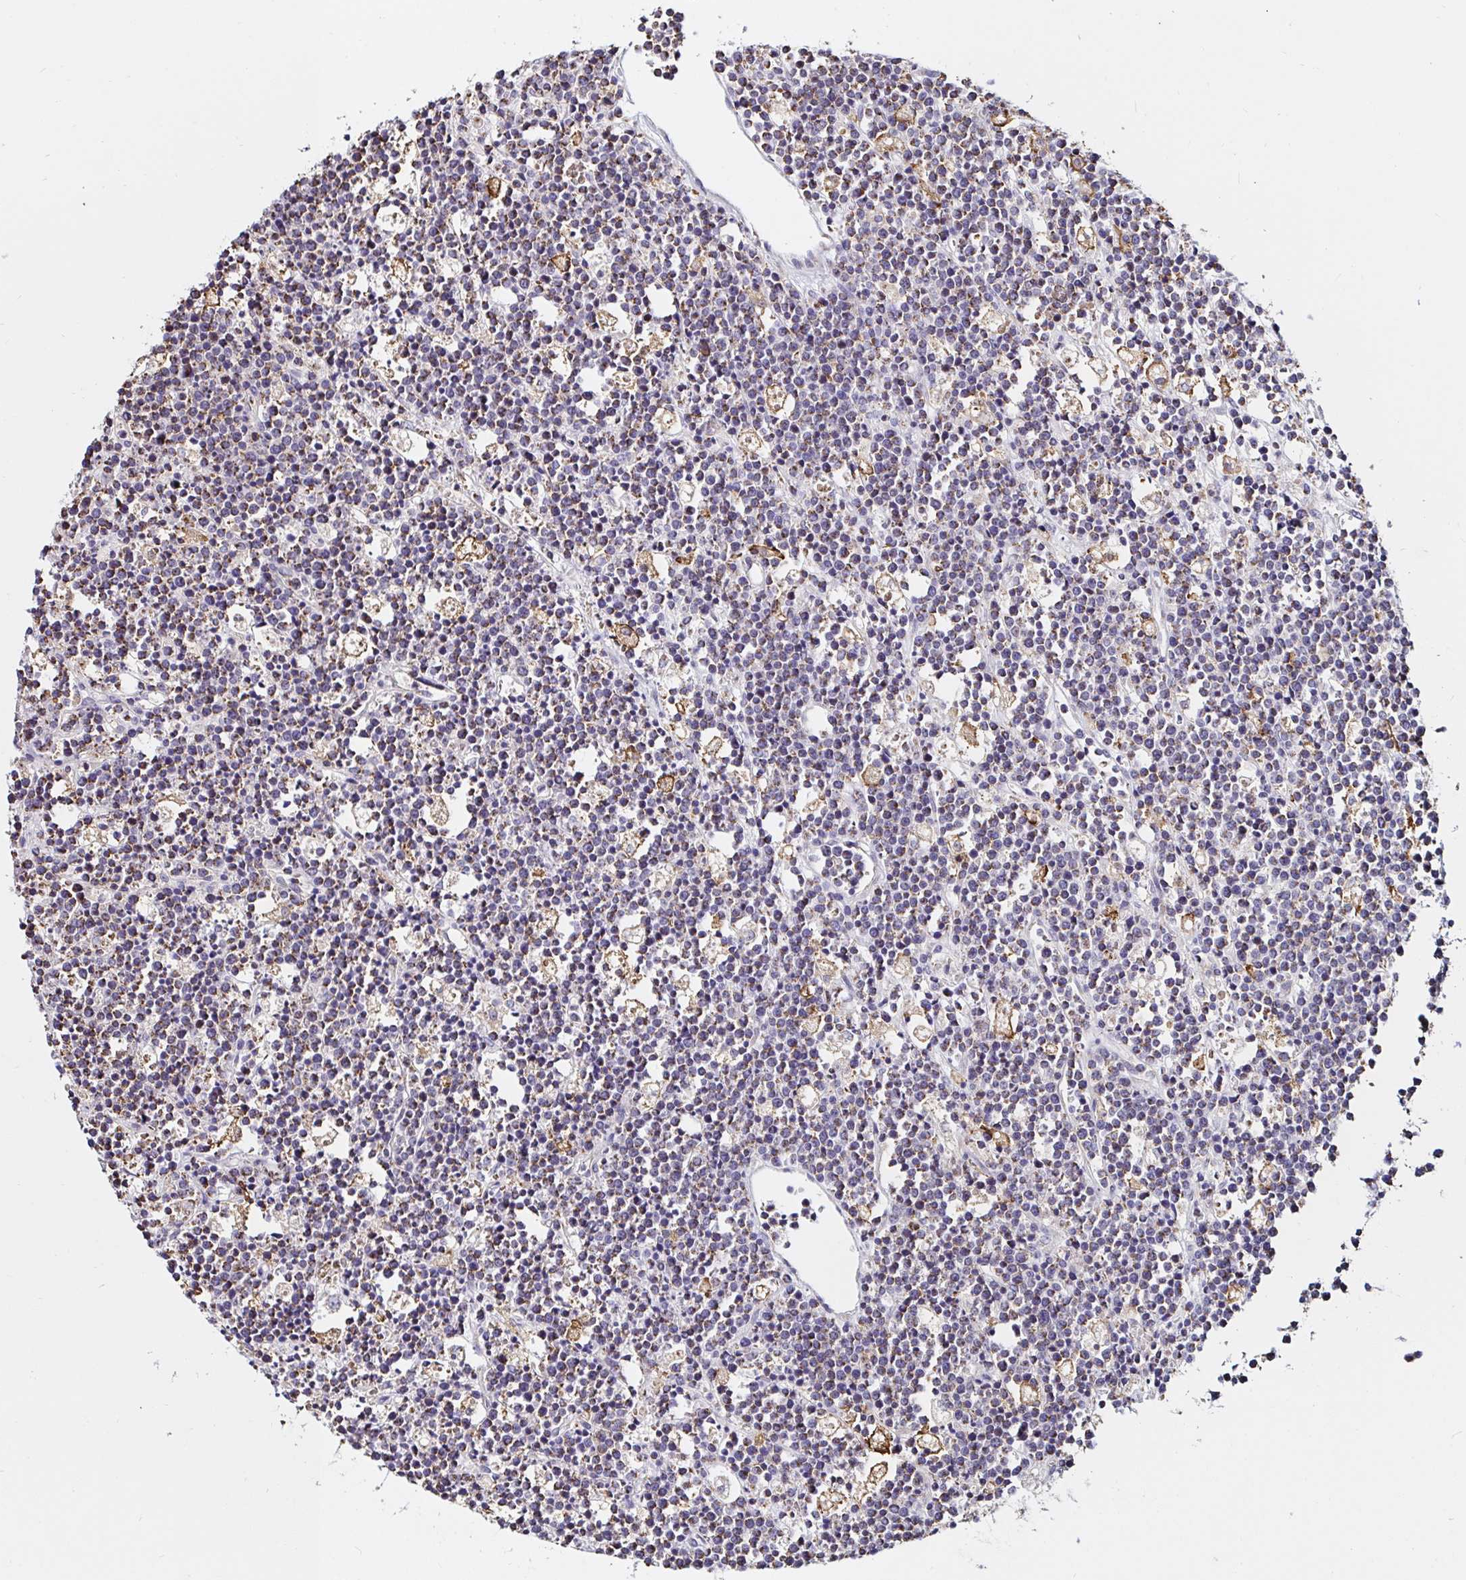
{"staining": {"intensity": "moderate", "quantity": "<25%", "location": "cytoplasmic/membranous"}, "tissue": "lymphoma", "cell_type": "Tumor cells", "image_type": "cancer", "snomed": [{"axis": "morphology", "description": "Malignant lymphoma, non-Hodgkin's type, High grade"}, {"axis": "topography", "description": "Ovary"}], "caption": "A low amount of moderate cytoplasmic/membranous positivity is appreciated in approximately <25% of tumor cells in lymphoma tissue. The staining was performed using DAB to visualize the protein expression in brown, while the nuclei were stained in blue with hematoxylin (Magnification: 20x).", "gene": "MSR1", "patient": {"sex": "female", "age": 56}}